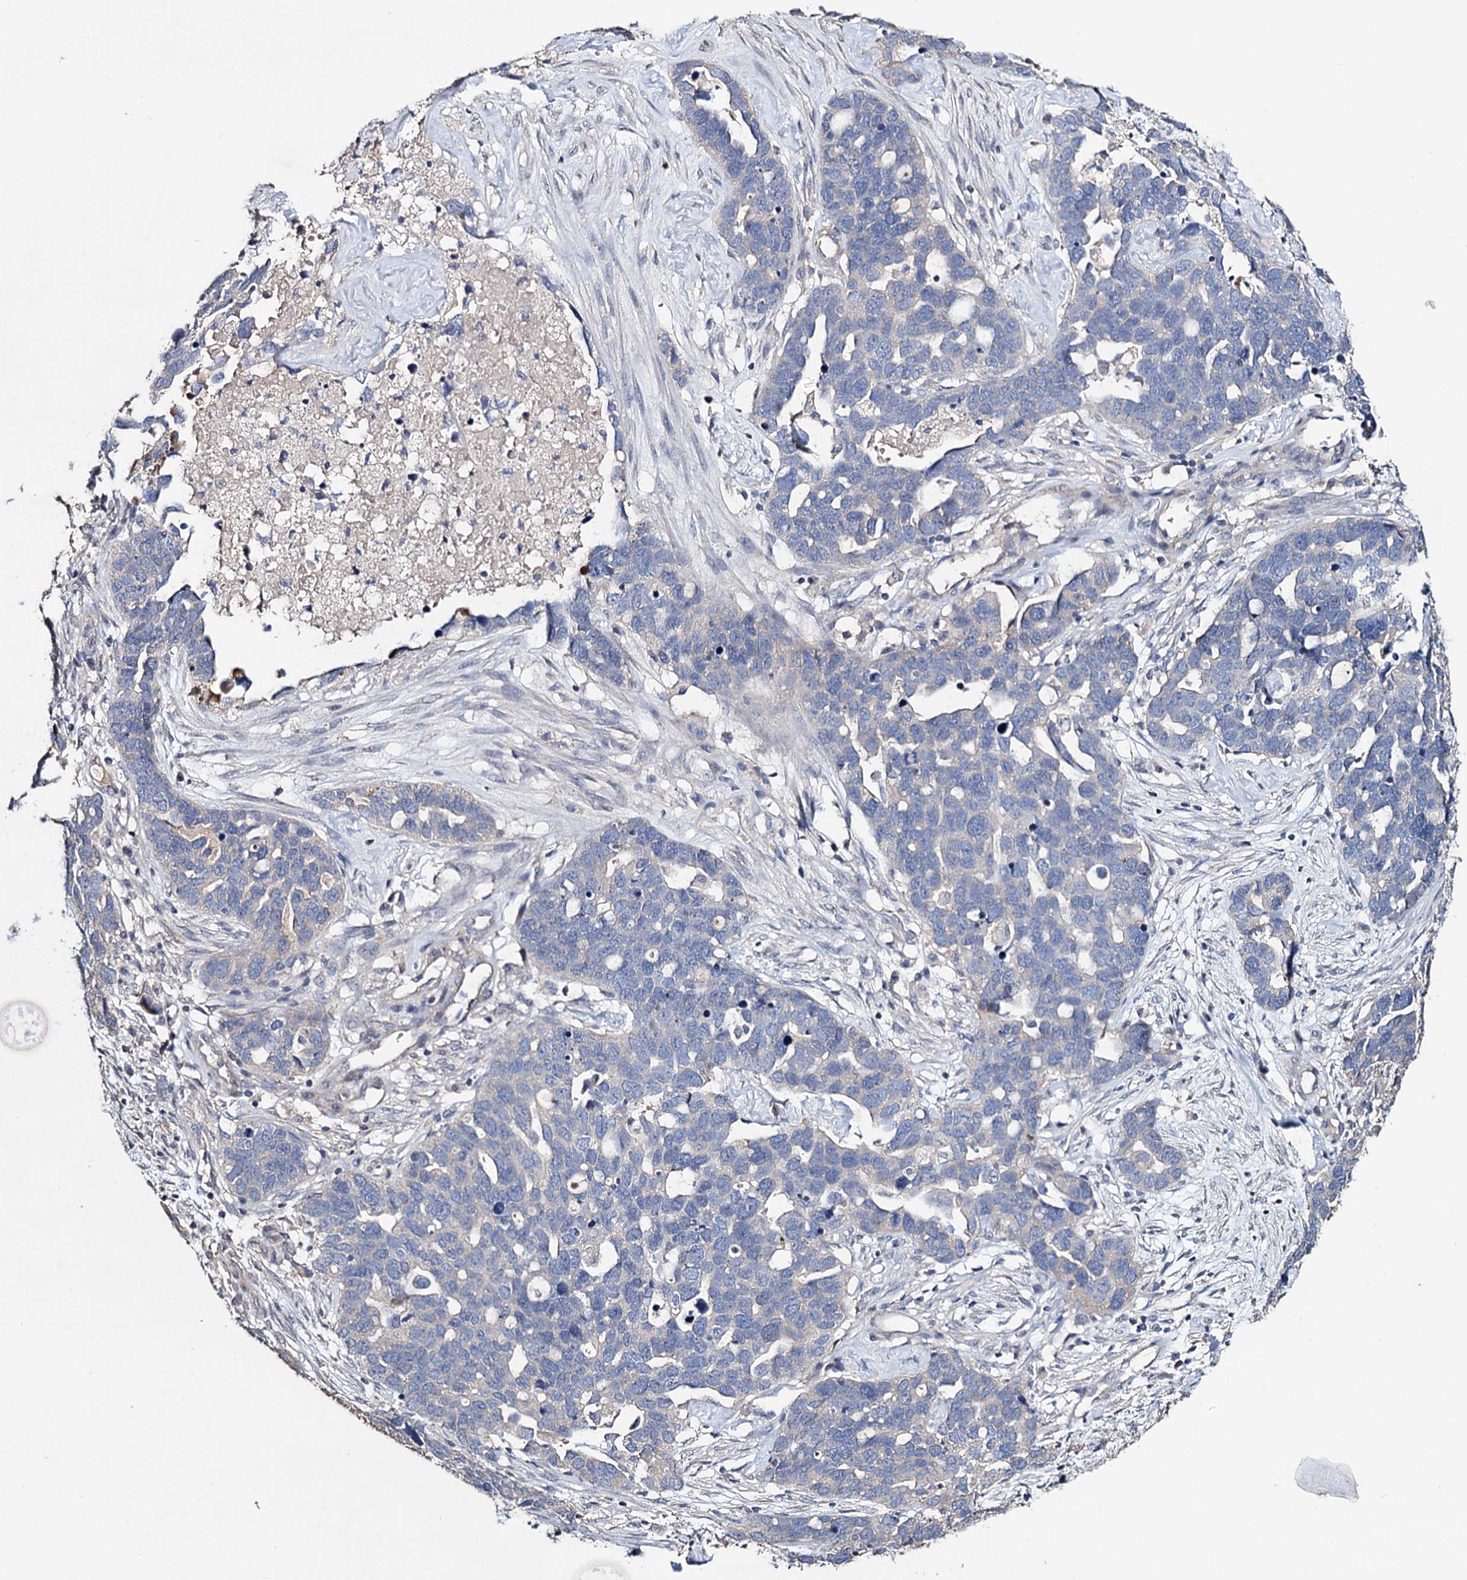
{"staining": {"intensity": "negative", "quantity": "none", "location": "none"}, "tissue": "ovarian cancer", "cell_type": "Tumor cells", "image_type": "cancer", "snomed": [{"axis": "morphology", "description": "Cystadenocarcinoma, serous, NOS"}, {"axis": "topography", "description": "Ovary"}], "caption": "DAB (3,3'-diaminobenzidine) immunohistochemical staining of human ovarian serous cystadenocarcinoma demonstrates no significant staining in tumor cells.", "gene": "EPB41L5", "patient": {"sex": "female", "age": 54}}